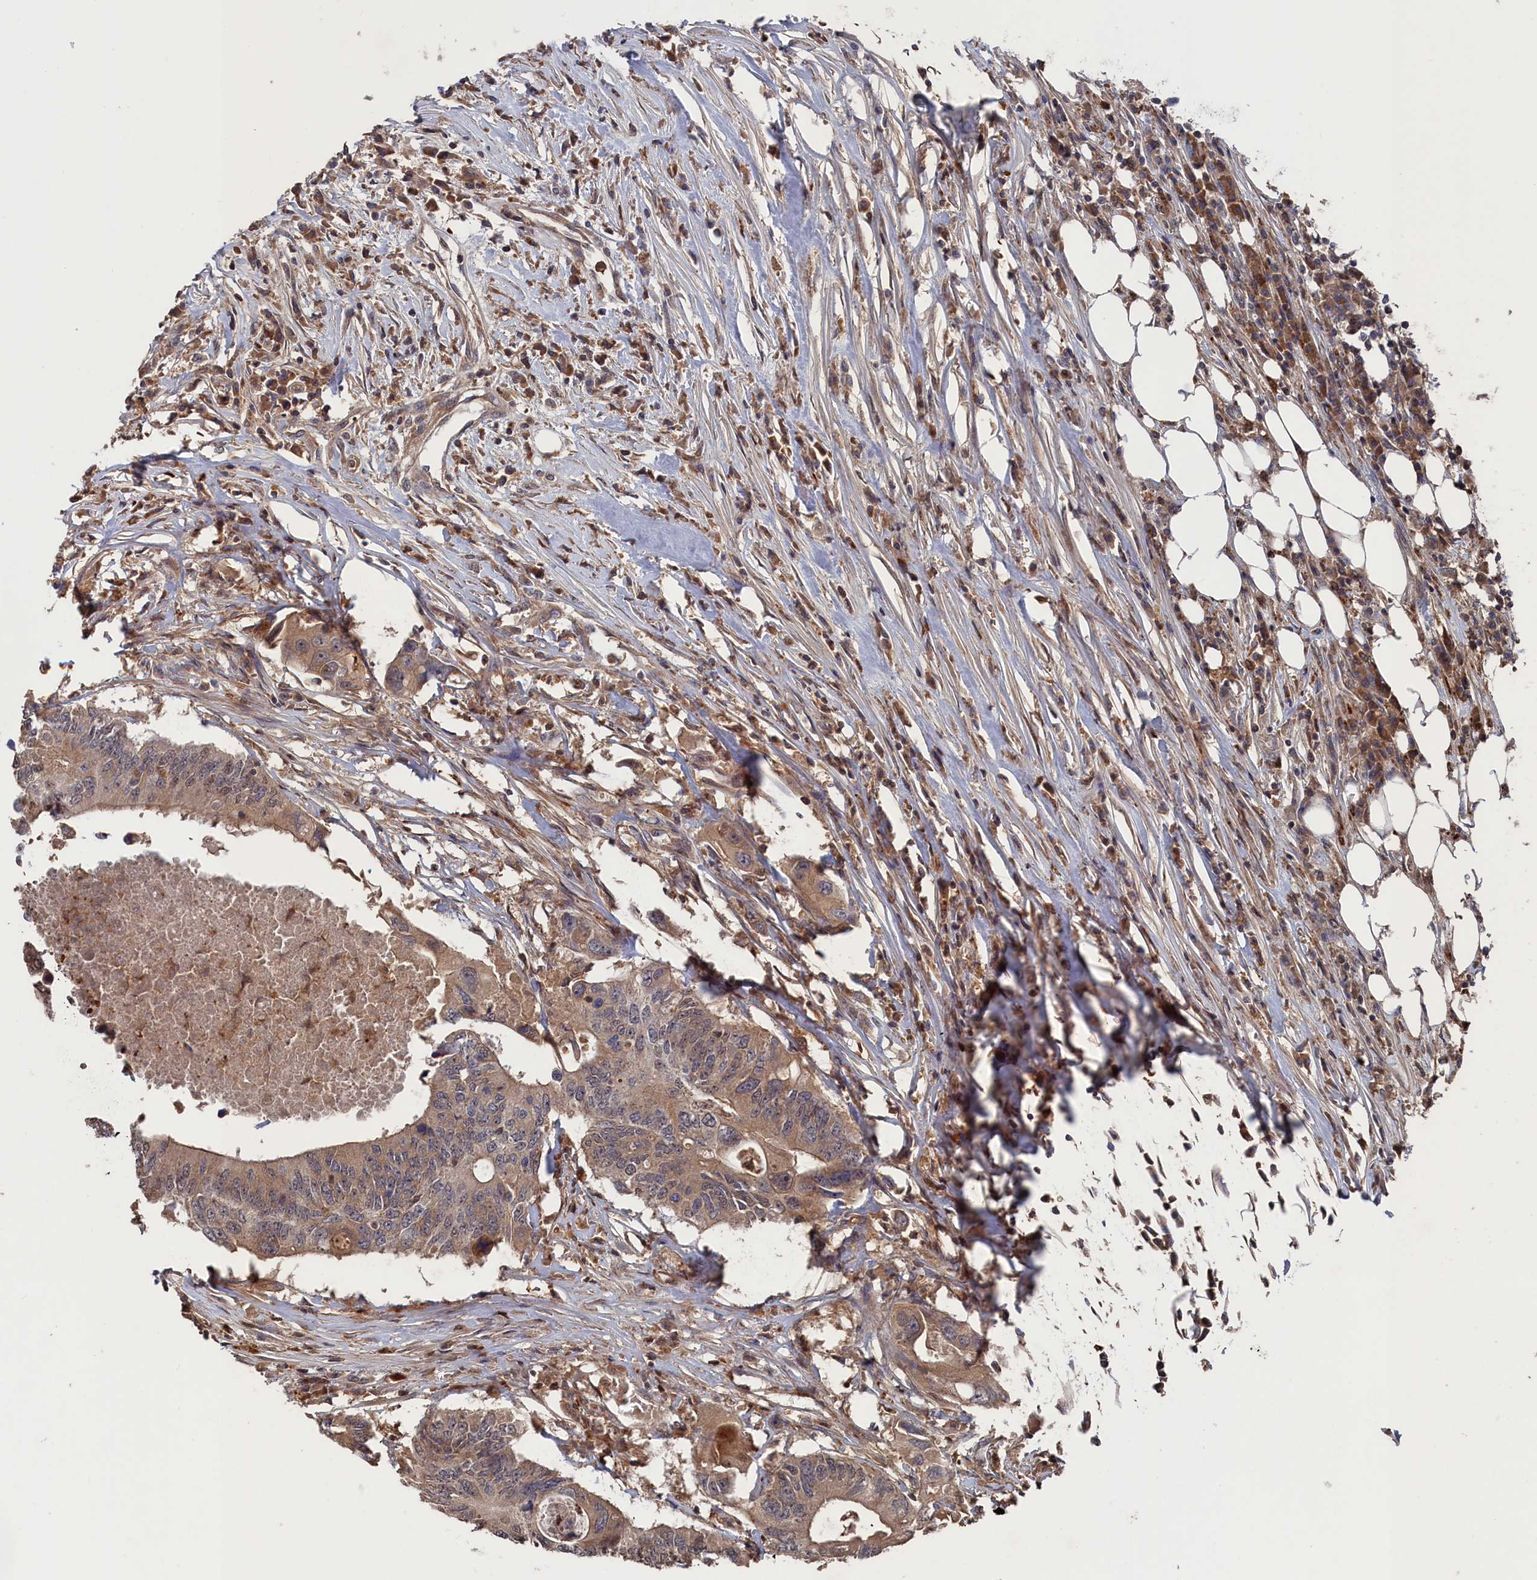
{"staining": {"intensity": "weak", "quantity": ">75%", "location": "cytoplasmic/membranous,nuclear"}, "tissue": "colorectal cancer", "cell_type": "Tumor cells", "image_type": "cancer", "snomed": [{"axis": "morphology", "description": "Adenocarcinoma, NOS"}, {"axis": "topography", "description": "Colon"}], "caption": "This is an image of immunohistochemistry (IHC) staining of colorectal adenocarcinoma, which shows weak expression in the cytoplasmic/membranous and nuclear of tumor cells.", "gene": "PLA2G15", "patient": {"sex": "male", "age": 71}}